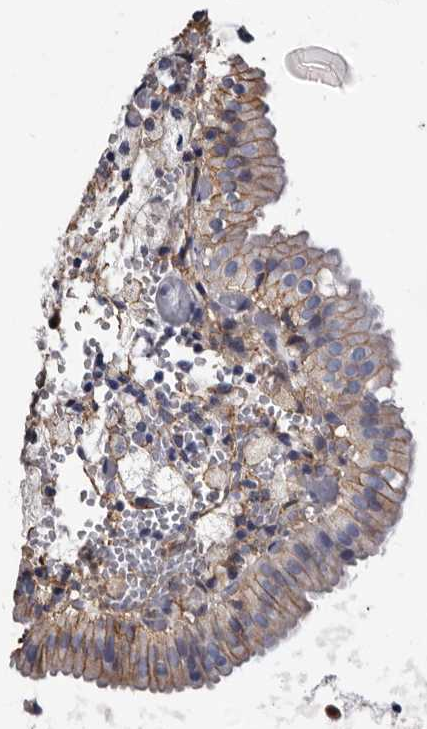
{"staining": {"intensity": "moderate", "quantity": "<25%", "location": "cytoplasmic/membranous"}, "tissue": "gallbladder", "cell_type": "Glandular cells", "image_type": "normal", "snomed": [{"axis": "morphology", "description": "Normal tissue, NOS"}, {"axis": "topography", "description": "Gallbladder"}], "caption": "Brown immunohistochemical staining in unremarkable gallbladder displays moderate cytoplasmic/membranous staining in approximately <25% of glandular cells. (Stains: DAB (3,3'-diaminobenzidine) in brown, nuclei in blue, Microscopy: brightfield microscopy at high magnification).", "gene": "EPB41L3", "patient": {"sex": "male", "age": 54}}